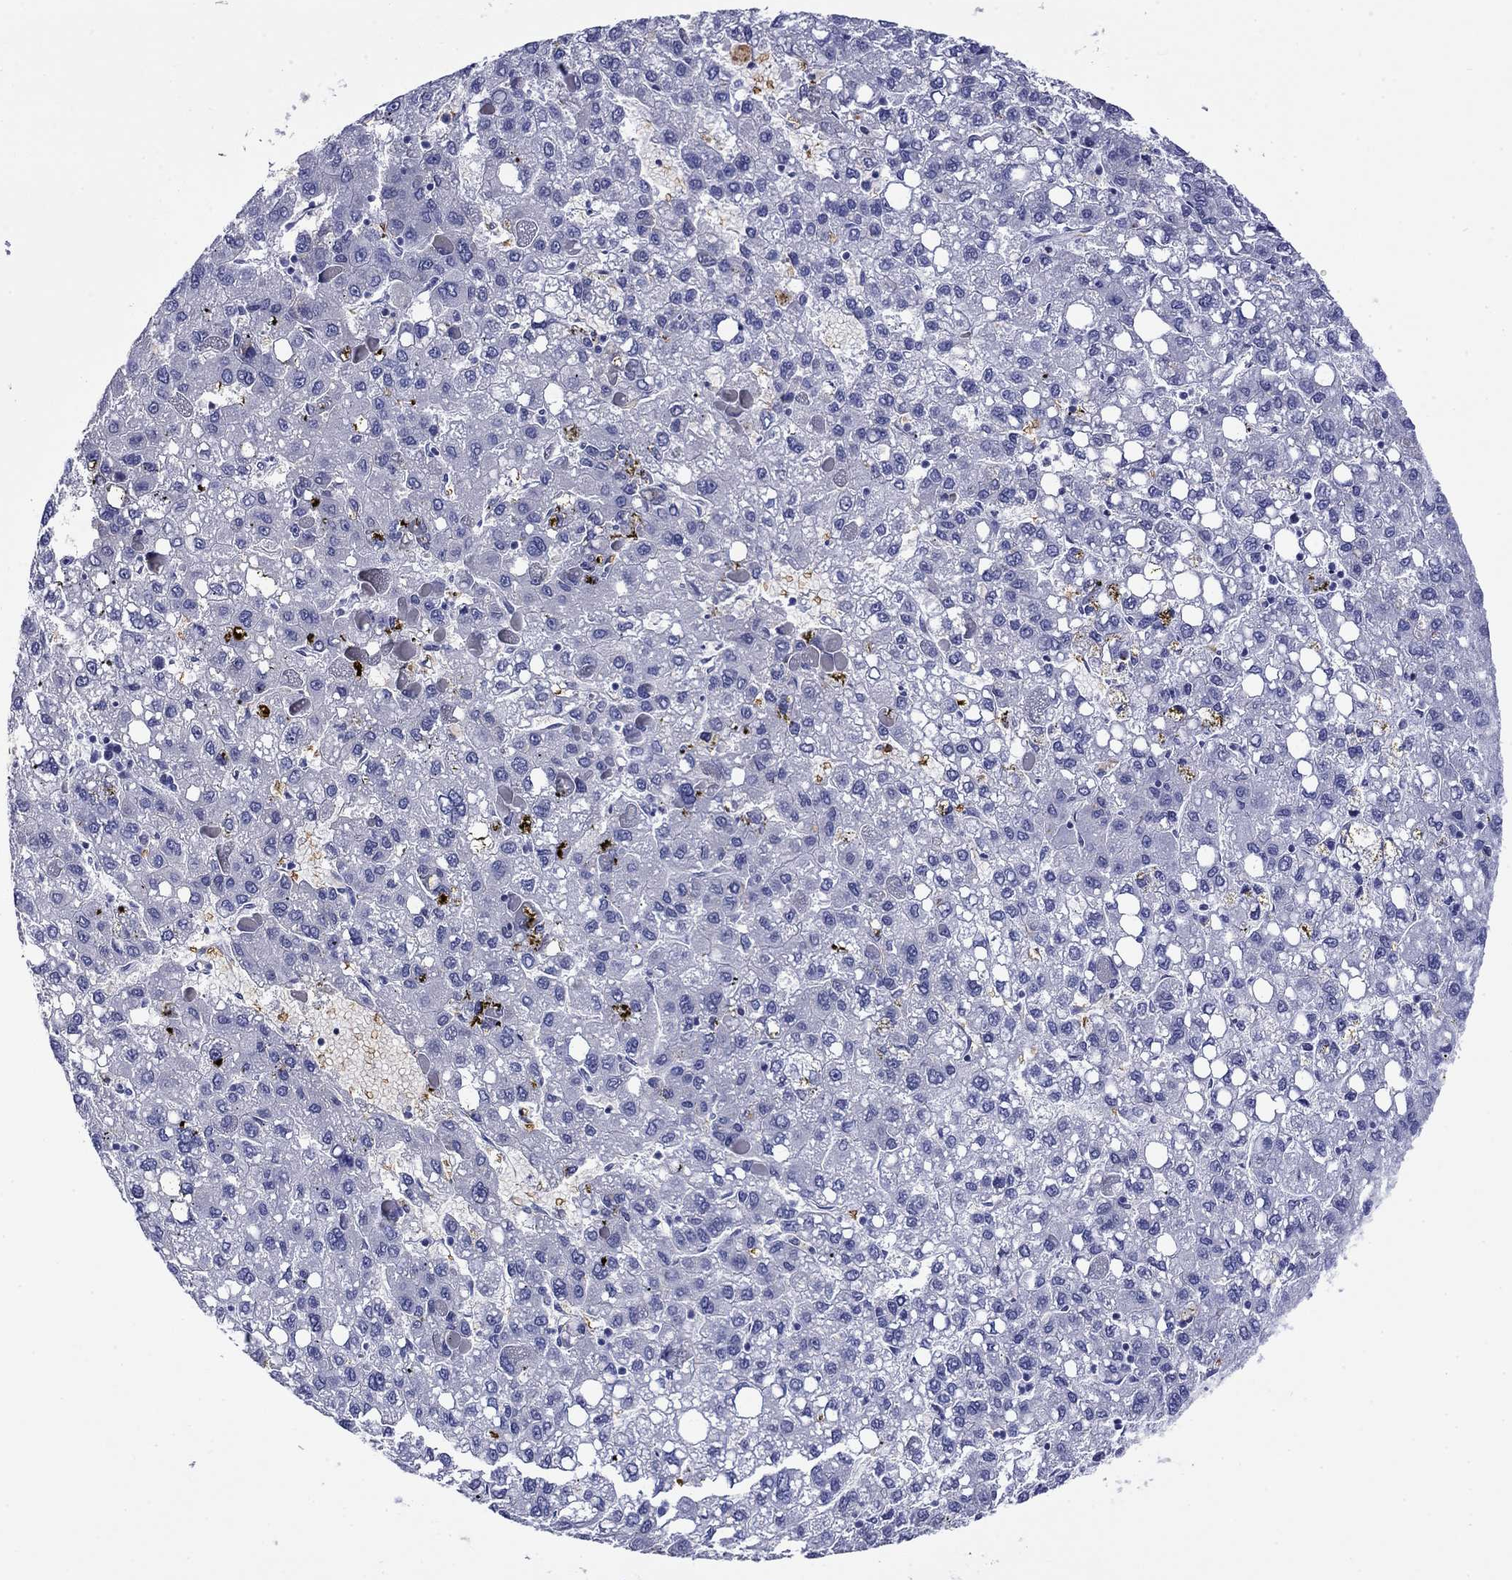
{"staining": {"intensity": "negative", "quantity": "none", "location": "none"}, "tissue": "liver cancer", "cell_type": "Tumor cells", "image_type": "cancer", "snomed": [{"axis": "morphology", "description": "Carcinoma, Hepatocellular, NOS"}, {"axis": "topography", "description": "Liver"}], "caption": "The image demonstrates no staining of tumor cells in liver cancer (hepatocellular carcinoma).", "gene": "ROM1", "patient": {"sex": "female", "age": 82}}